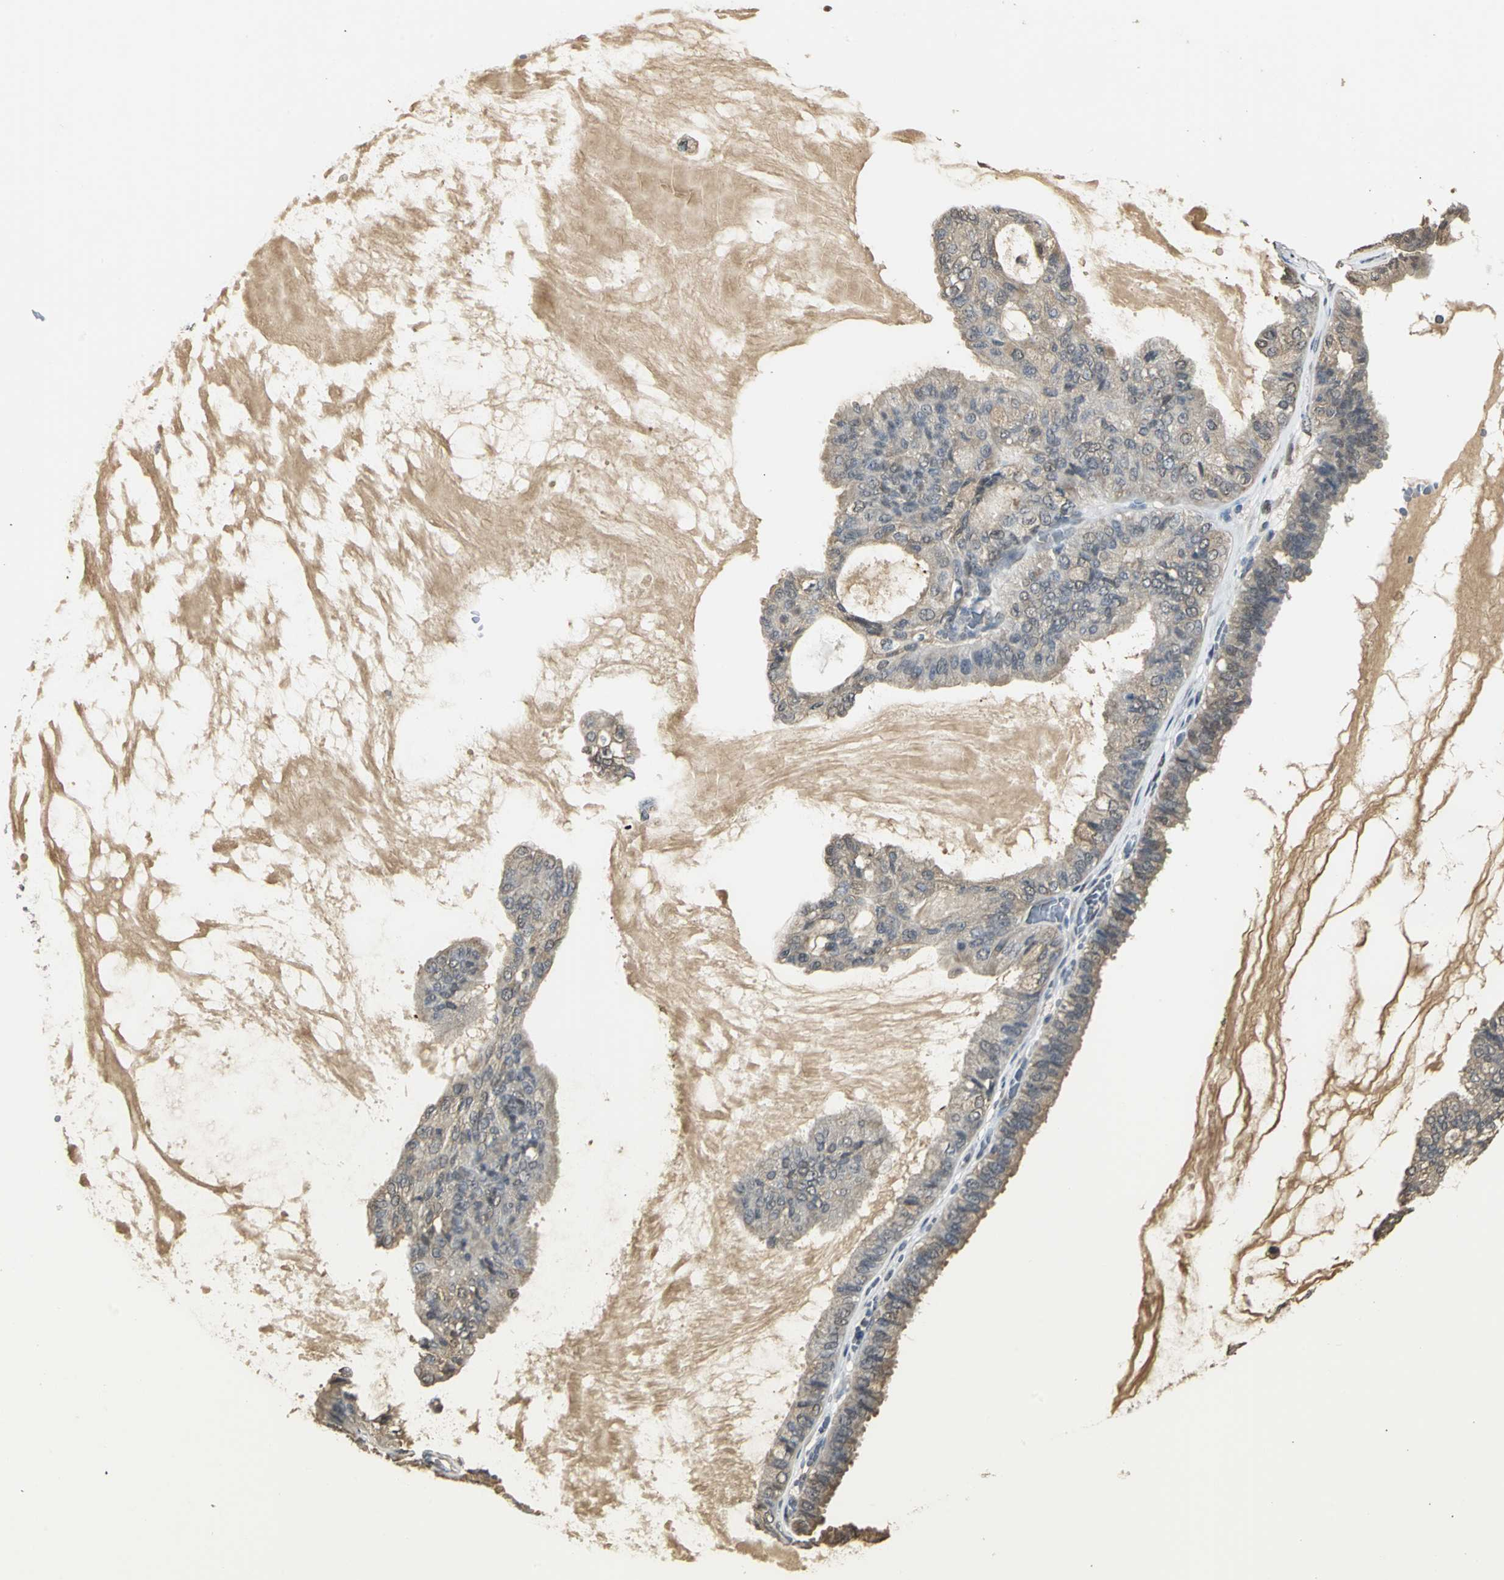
{"staining": {"intensity": "weak", "quantity": ">75%", "location": "cytoplasmic/membranous"}, "tissue": "ovarian cancer", "cell_type": "Tumor cells", "image_type": "cancer", "snomed": [{"axis": "morphology", "description": "Carcinoma, NOS"}, {"axis": "morphology", "description": "Carcinoma, endometroid"}, {"axis": "topography", "description": "Ovary"}], "caption": "A photomicrograph of ovarian endometroid carcinoma stained for a protein displays weak cytoplasmic/membranous brown staining in tumor cells. The staining was performed using DAB, with brown indicating positive protein expression. Nuclei are stained blue with hematoxylin.", "gene": "PARK7", "patient": {"sex": "female", "age": 50}}